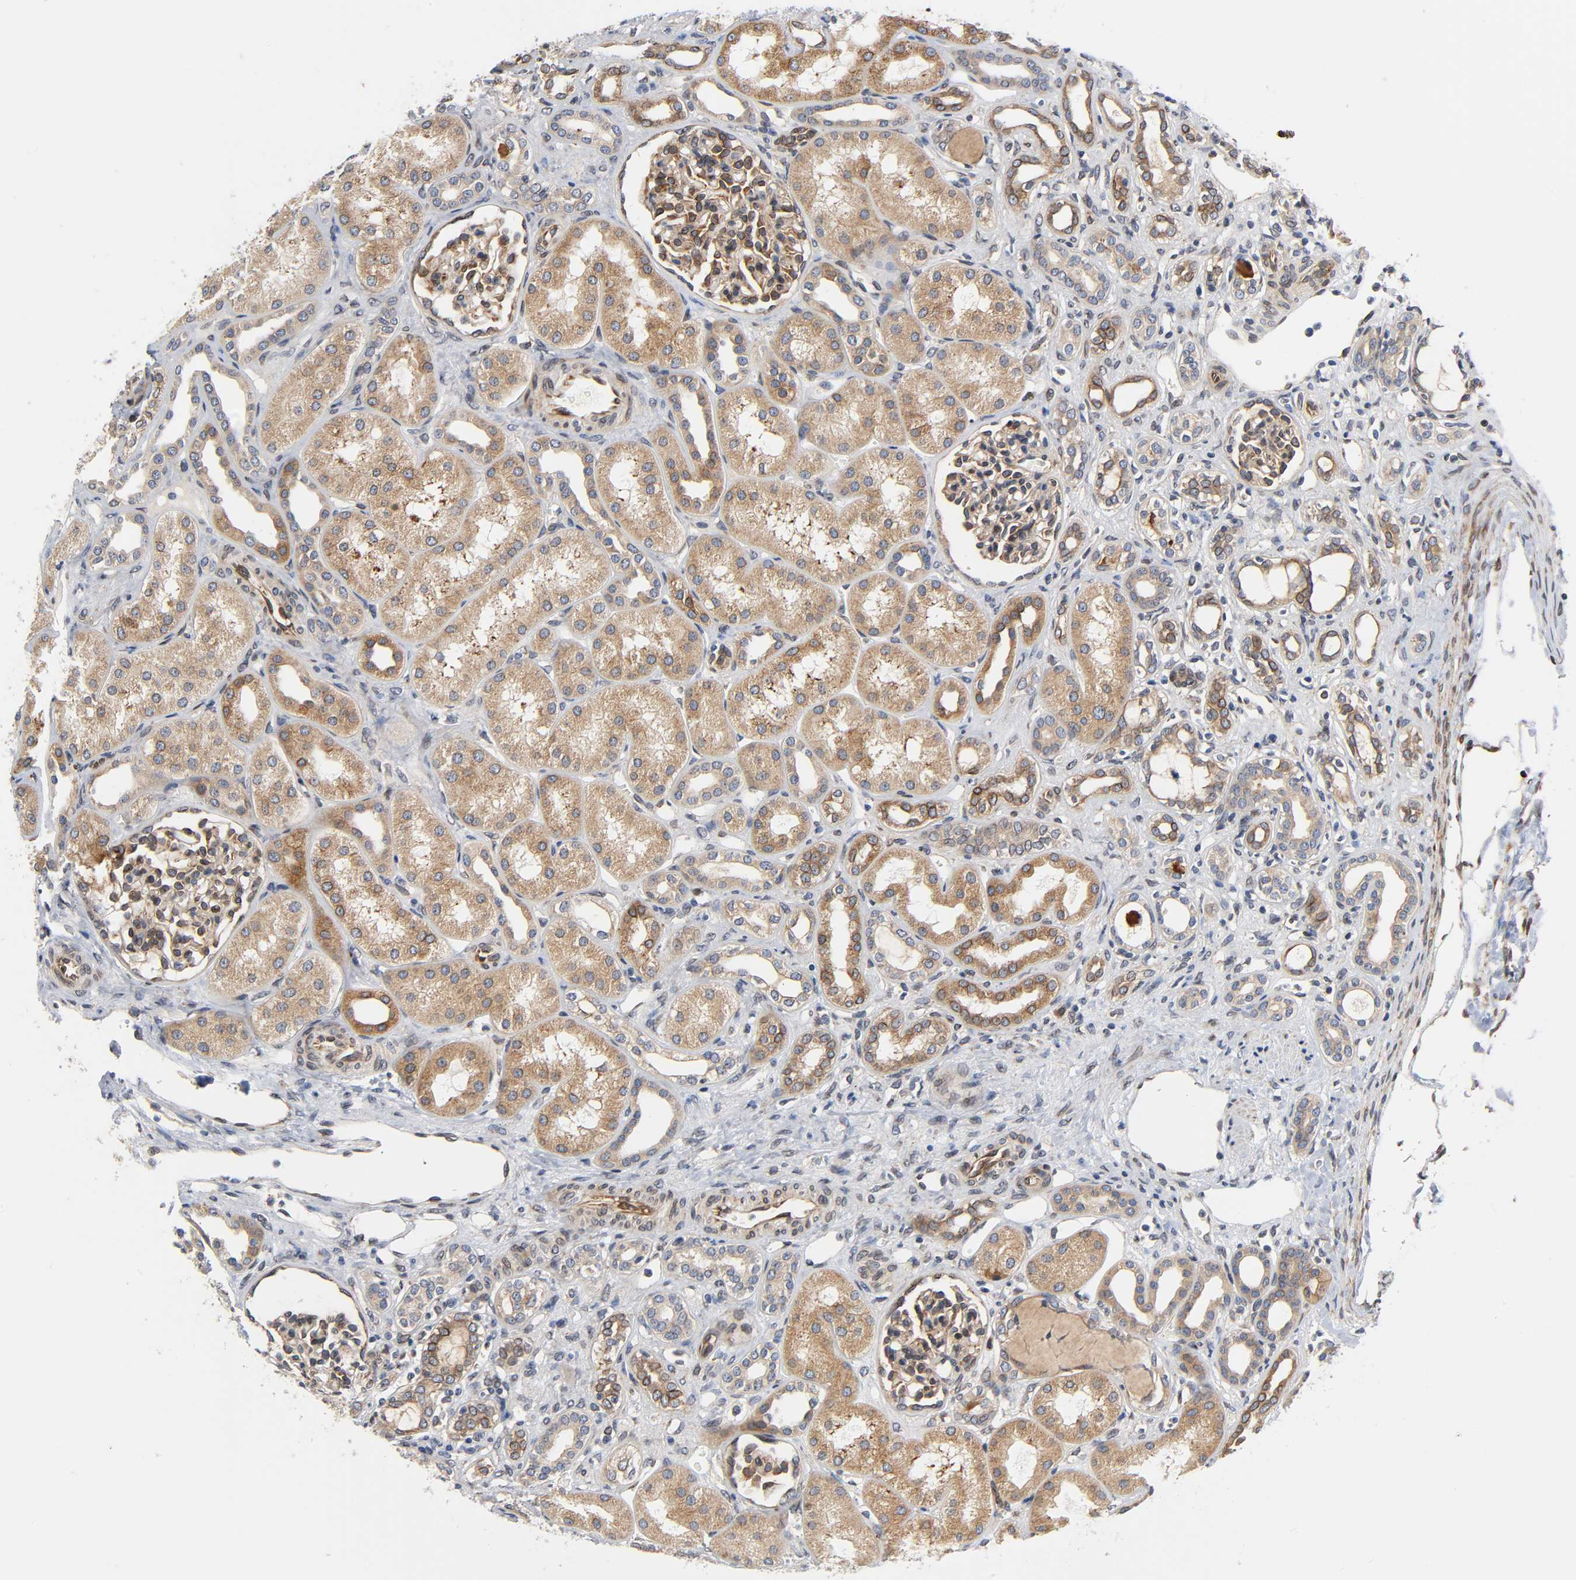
{"staining": {"intensity": "moderate", "quantity": ">75%", "location": "cytoplasmic/membranous"}, "tissue": "kidney", "cell_type": "Cells in glomeruli", "image_type": "normal", "snomed": [{"axis": "morphology", "description": "Normal tissue, NOS"}, {"axis": "topography", "description": "Kidney"}], "caption": "This photomicrograph displays immunohistochemistry (IHC) staining of benign kidney, with medium moderate cytoplasmic/membranous staining in approximately >75% of cells in glomeruli.", "gene": "ASB6", "patient": {"sex": "male", "age": 7}}